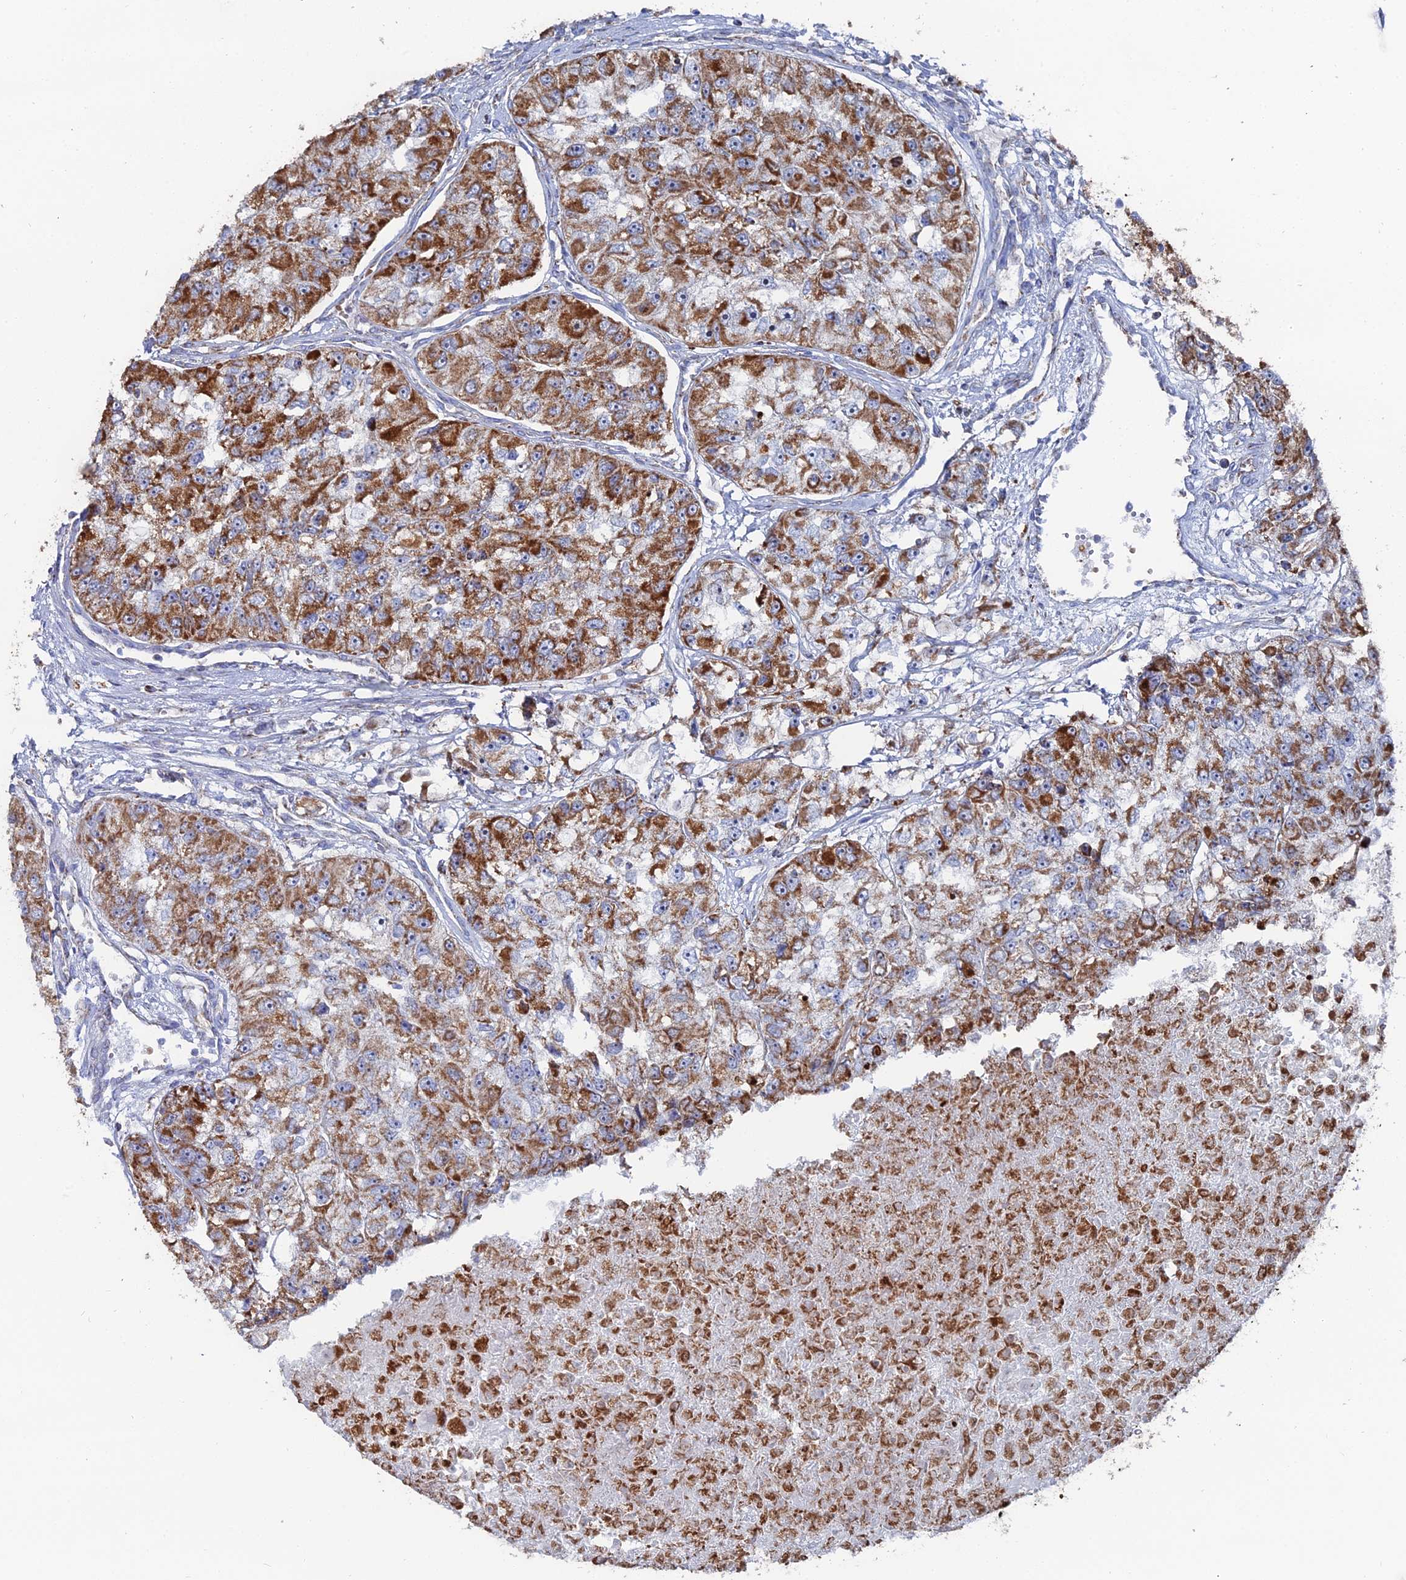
{"staining": {"intensity": "strong", "quantity": ">75%", "location": "cytoplasmic/membranous"}, "tissue": "renal cancer", "cell_type": "Tumor cells", "image_type": "cancer", "snomed": [{"axis": "morphology", "description": "Adenocarcinoma, NOS"}, {"axis": "topography", "description": "Kidney"}], "caption": "Immunohistochemistry (IHC) photomicrograph of human renal adenocarcinoma stained for a protein (brown), which displays high levels of strong cytoplasmic/membranous positivity in about >75% of tumor cells.", "gene": "MPC1", "patient": {"sex": "male", "age": 63}}